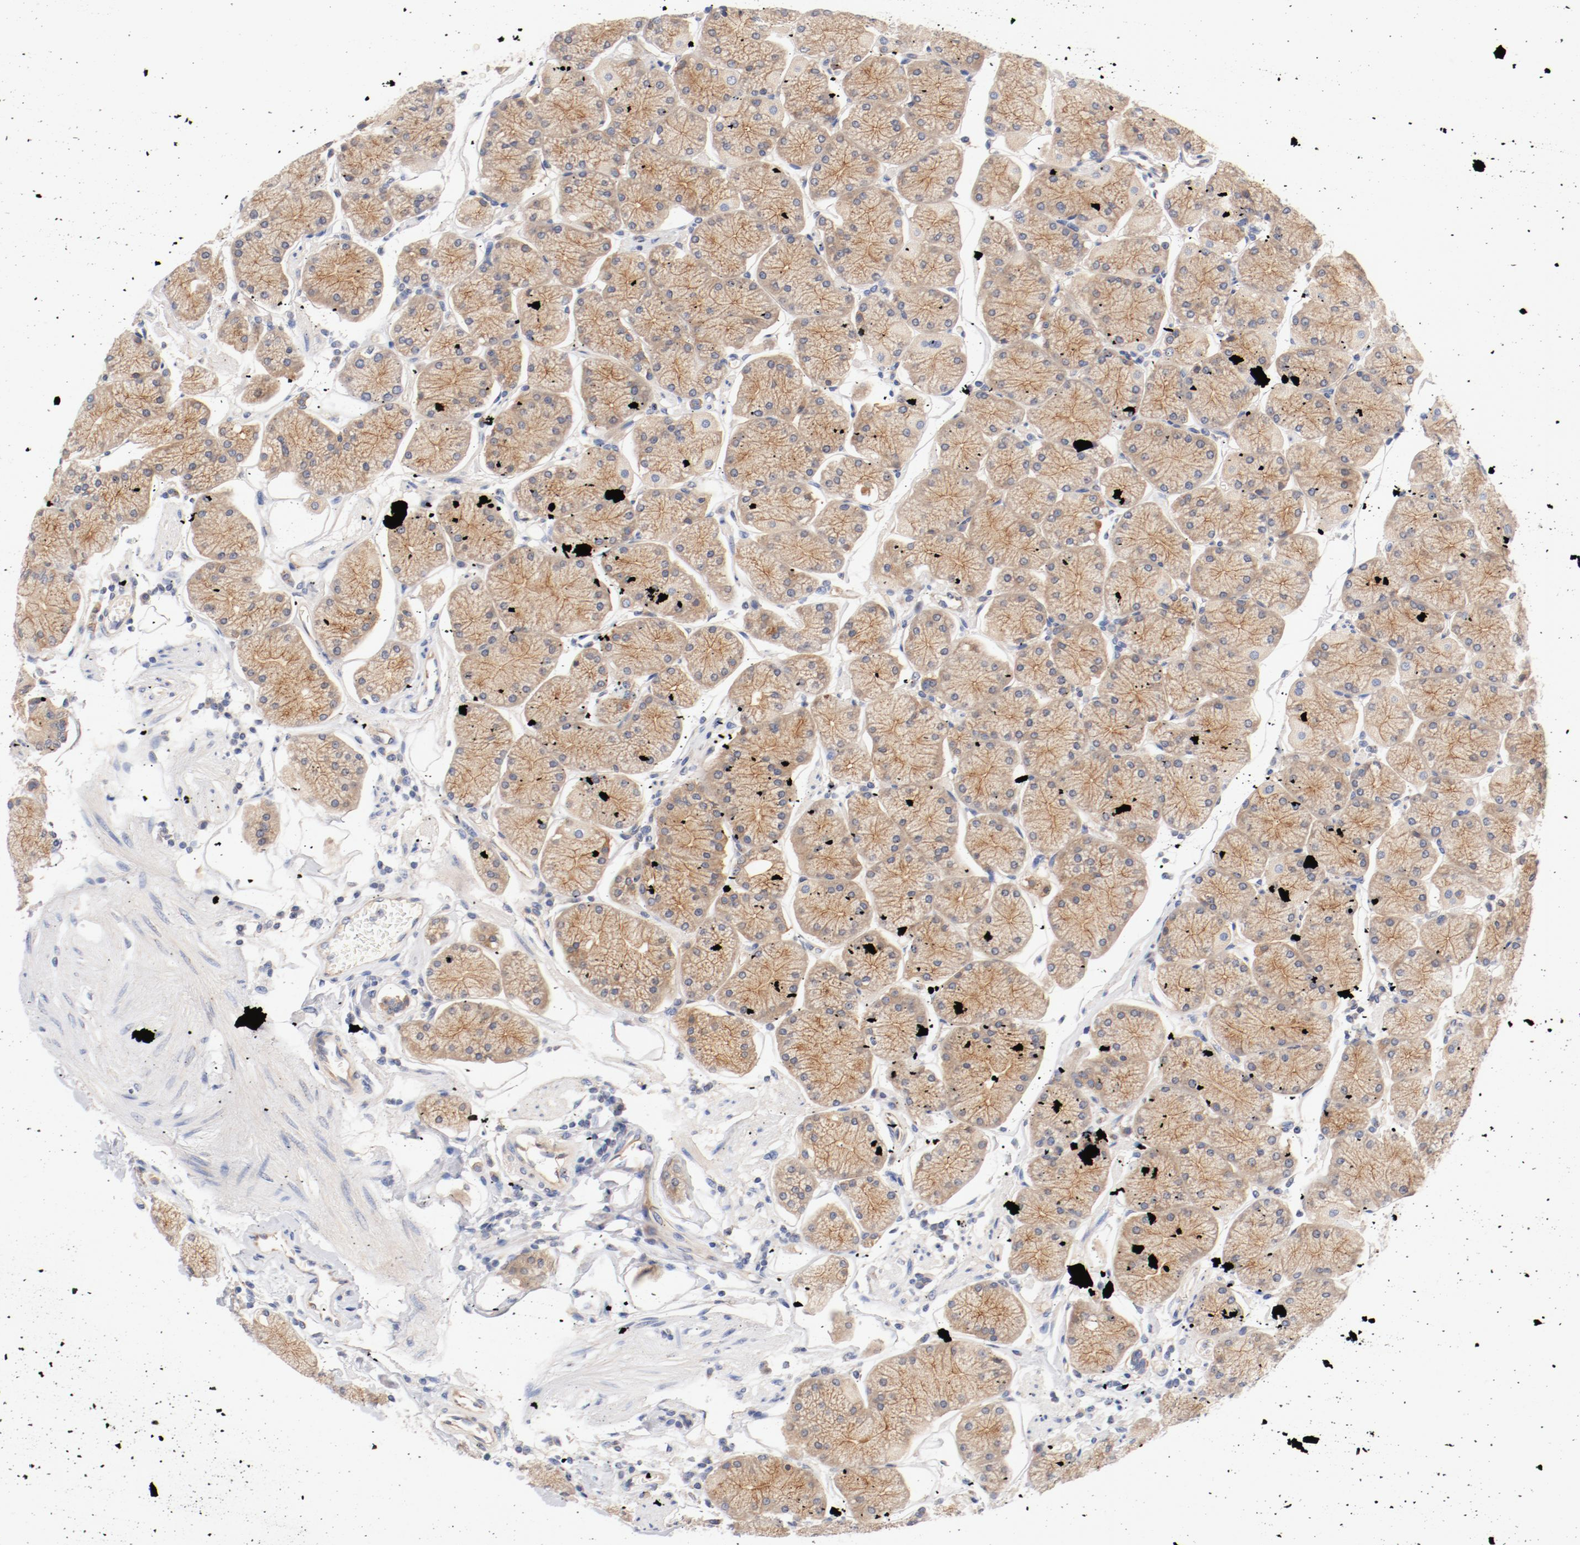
{"staining": {"intensity": "moderate", "quantity": ">75%", "location": "cytoplasmic/membranous"}, "tissue": "stomach", "cell_type": "Glandular cells", "image_type": "normal", "snomed": [{"axis": "morphology", "description": "Normal tissue, NOS"}, {"axis": "topography", "description": "Stomach, upper"}, {"axis": "topography", "description": "Stomach"}], "caption": "Stomach stained with DAB IHC shows medium levels of moderate cytoplasmic/membranous expression in about >75% of glandular cells.", "gene": "DYNC1H1", "patient": {"sex": "male", "age": 76}}